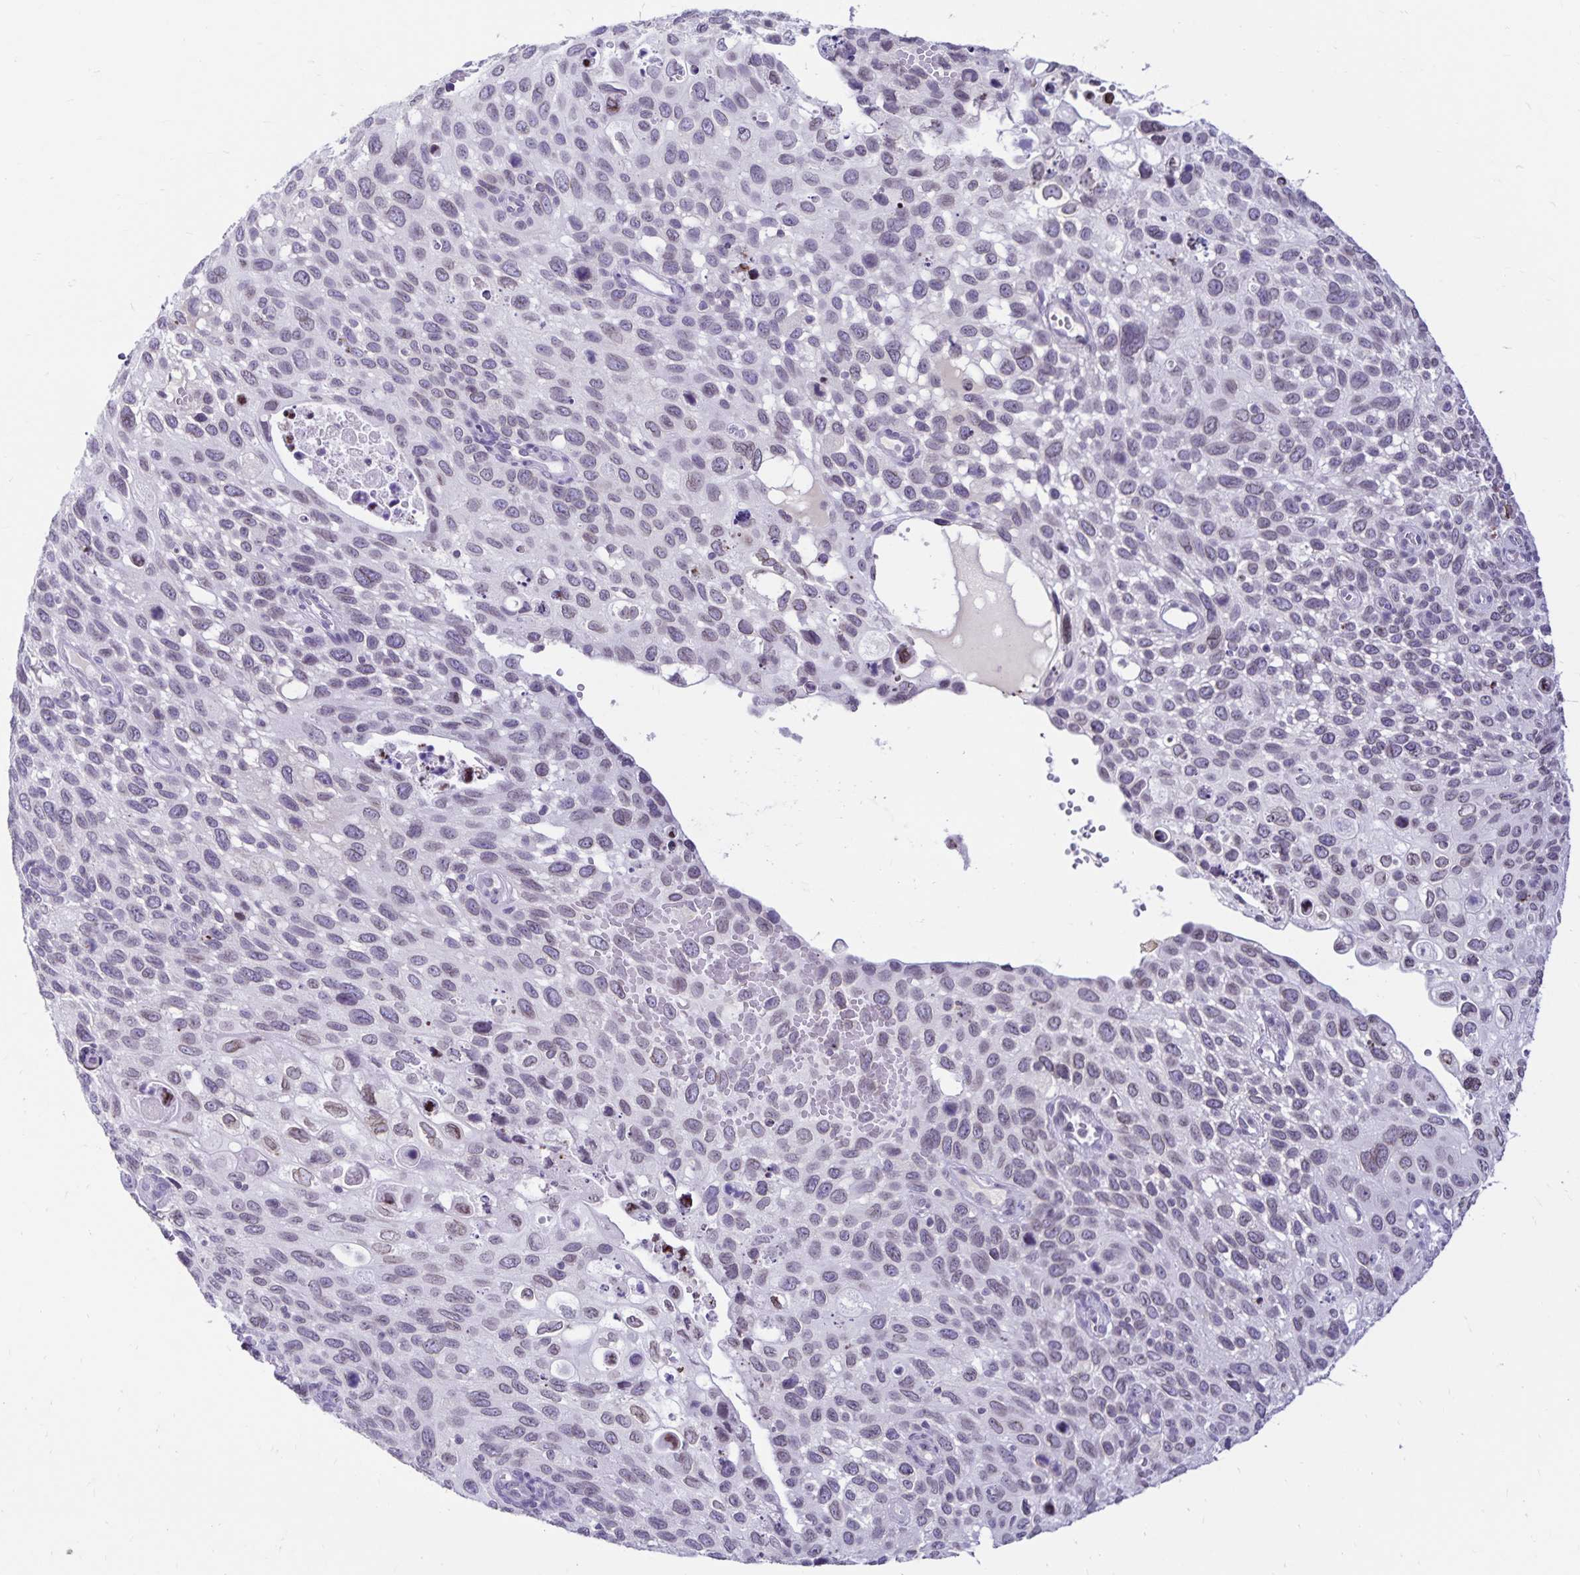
{"staining": {"intensity": "negative", "quantity": "none", "location": "none"}, "tissue": "cervical cancer", "cell_type": "Tumor cells", "image_type": "cancer", "snomed": [{"axis": "morphology", "description": "Squamous cell carcinoma, NOS"}, {"axis": "topography", "description": "Cervix"}], "caption": "This photomicrograph is of cervical squamous cell carcinoma stained with immunohistochemistry to label a protein in brown with the nuclei are counter-stained blue. There is no positivity in tumor cells. (Brightfield microscopy of DAB (3,3'-diaminobenzidine) immunohistochemistry at high magnification).", "gene": "FAM166C", "patient": {"sex": "female", "age": 70}}